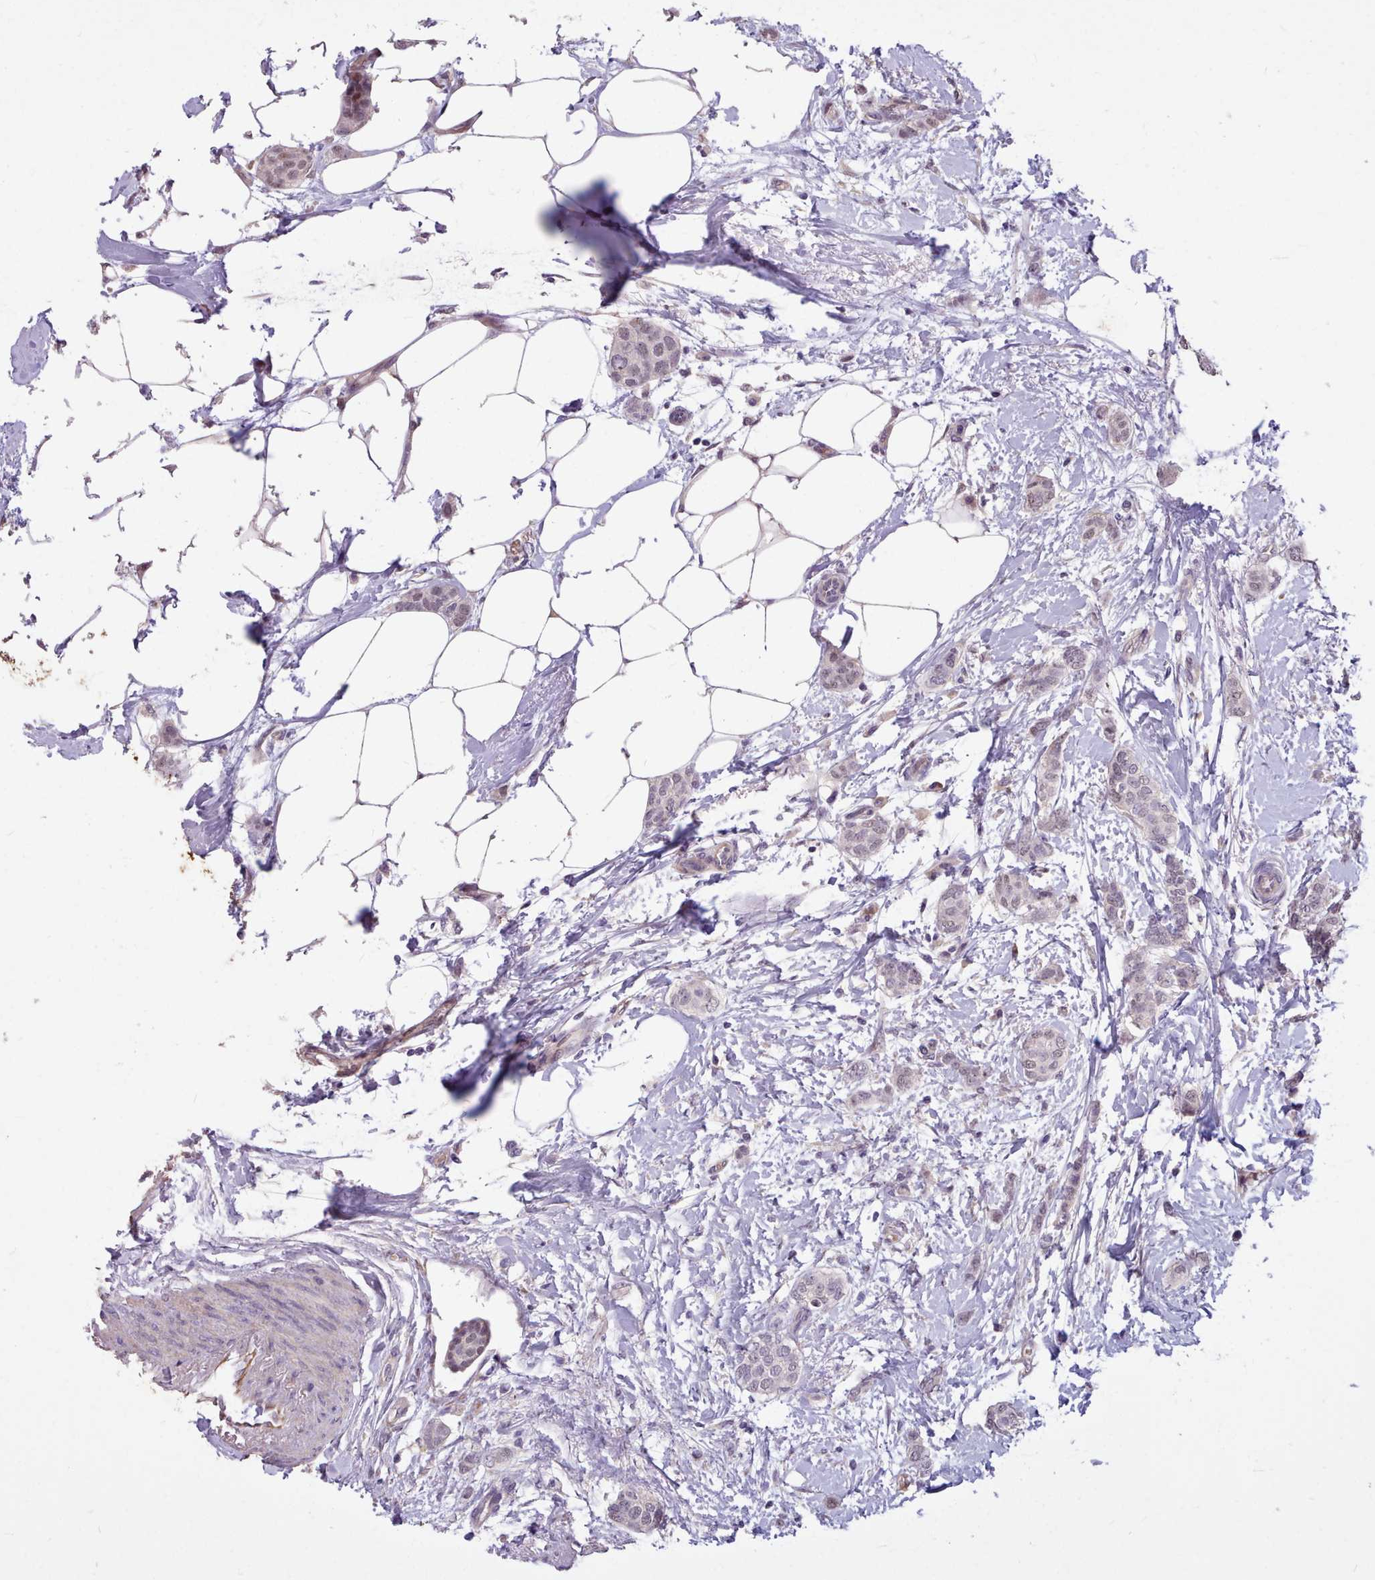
{"staining": {"intensity": "weak", "quantity": ">75%", "location": "nuclear"}, "tissue": "breast cancer", "cell_type": "Tumor cells", "image_type": "cancer", "snomed": [{"axis": "morphology", "description": "Duct carcinoma"}, {"axis": "topography", "description": "Breast"}], "caption": "Immunohistochemical staining of human breast cancer exhibits low levels of weak nuclear protein staining in approximately >75% of tumor cells. (DAB (3,3'-diaminobenzidine) = brown stain, brightfield microscopy at high magnification).", "gene": "ZNF607", "patient": {"sex": "female", "age": 72}}